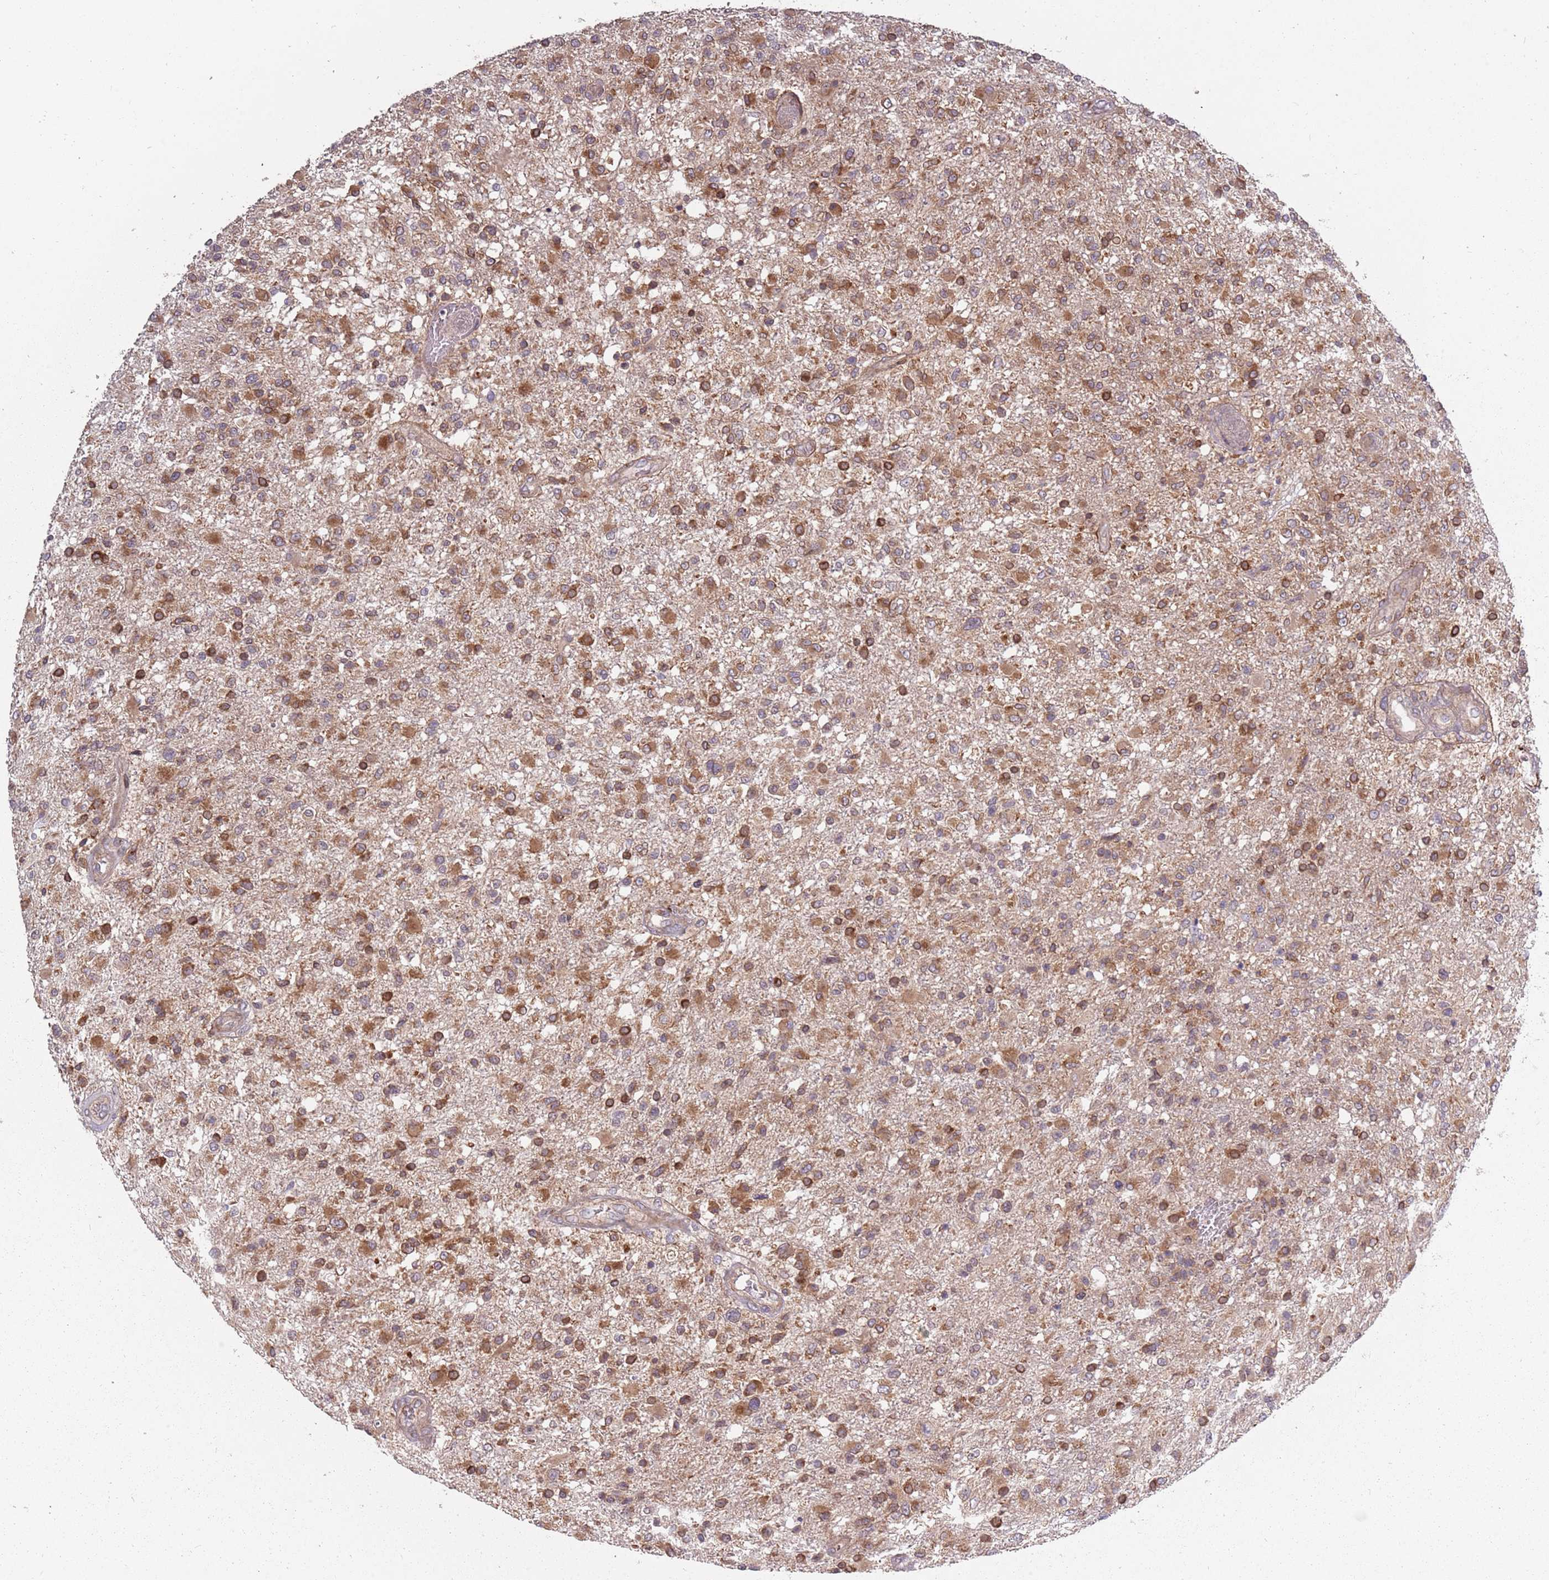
{"staining": {"intensity": "moderate", "quantity": ">75%", "location": "cytoplasmic/membranous"}, "tissue": "glioma", "cell_type": "Tumor cells", "image_type": "cancer", "snomed": [{"axis": "morphology", "description": "Glioma, malignant, High grade"}, {"axis": "topography", "description": "Brain"}], "caption": "DAB (3,3'-diaminobenzidine) immunohistochemical staining of glioma shows moderate cytoplasmic/membranous protein expression in about >75% of tumor cells. Using DAB (brown) and hematoxylin (blue) stains, captured at high magnification using brightfield microscopy.", "gene": "PLD6", "patient": {"sex": "female", "age": 74}}